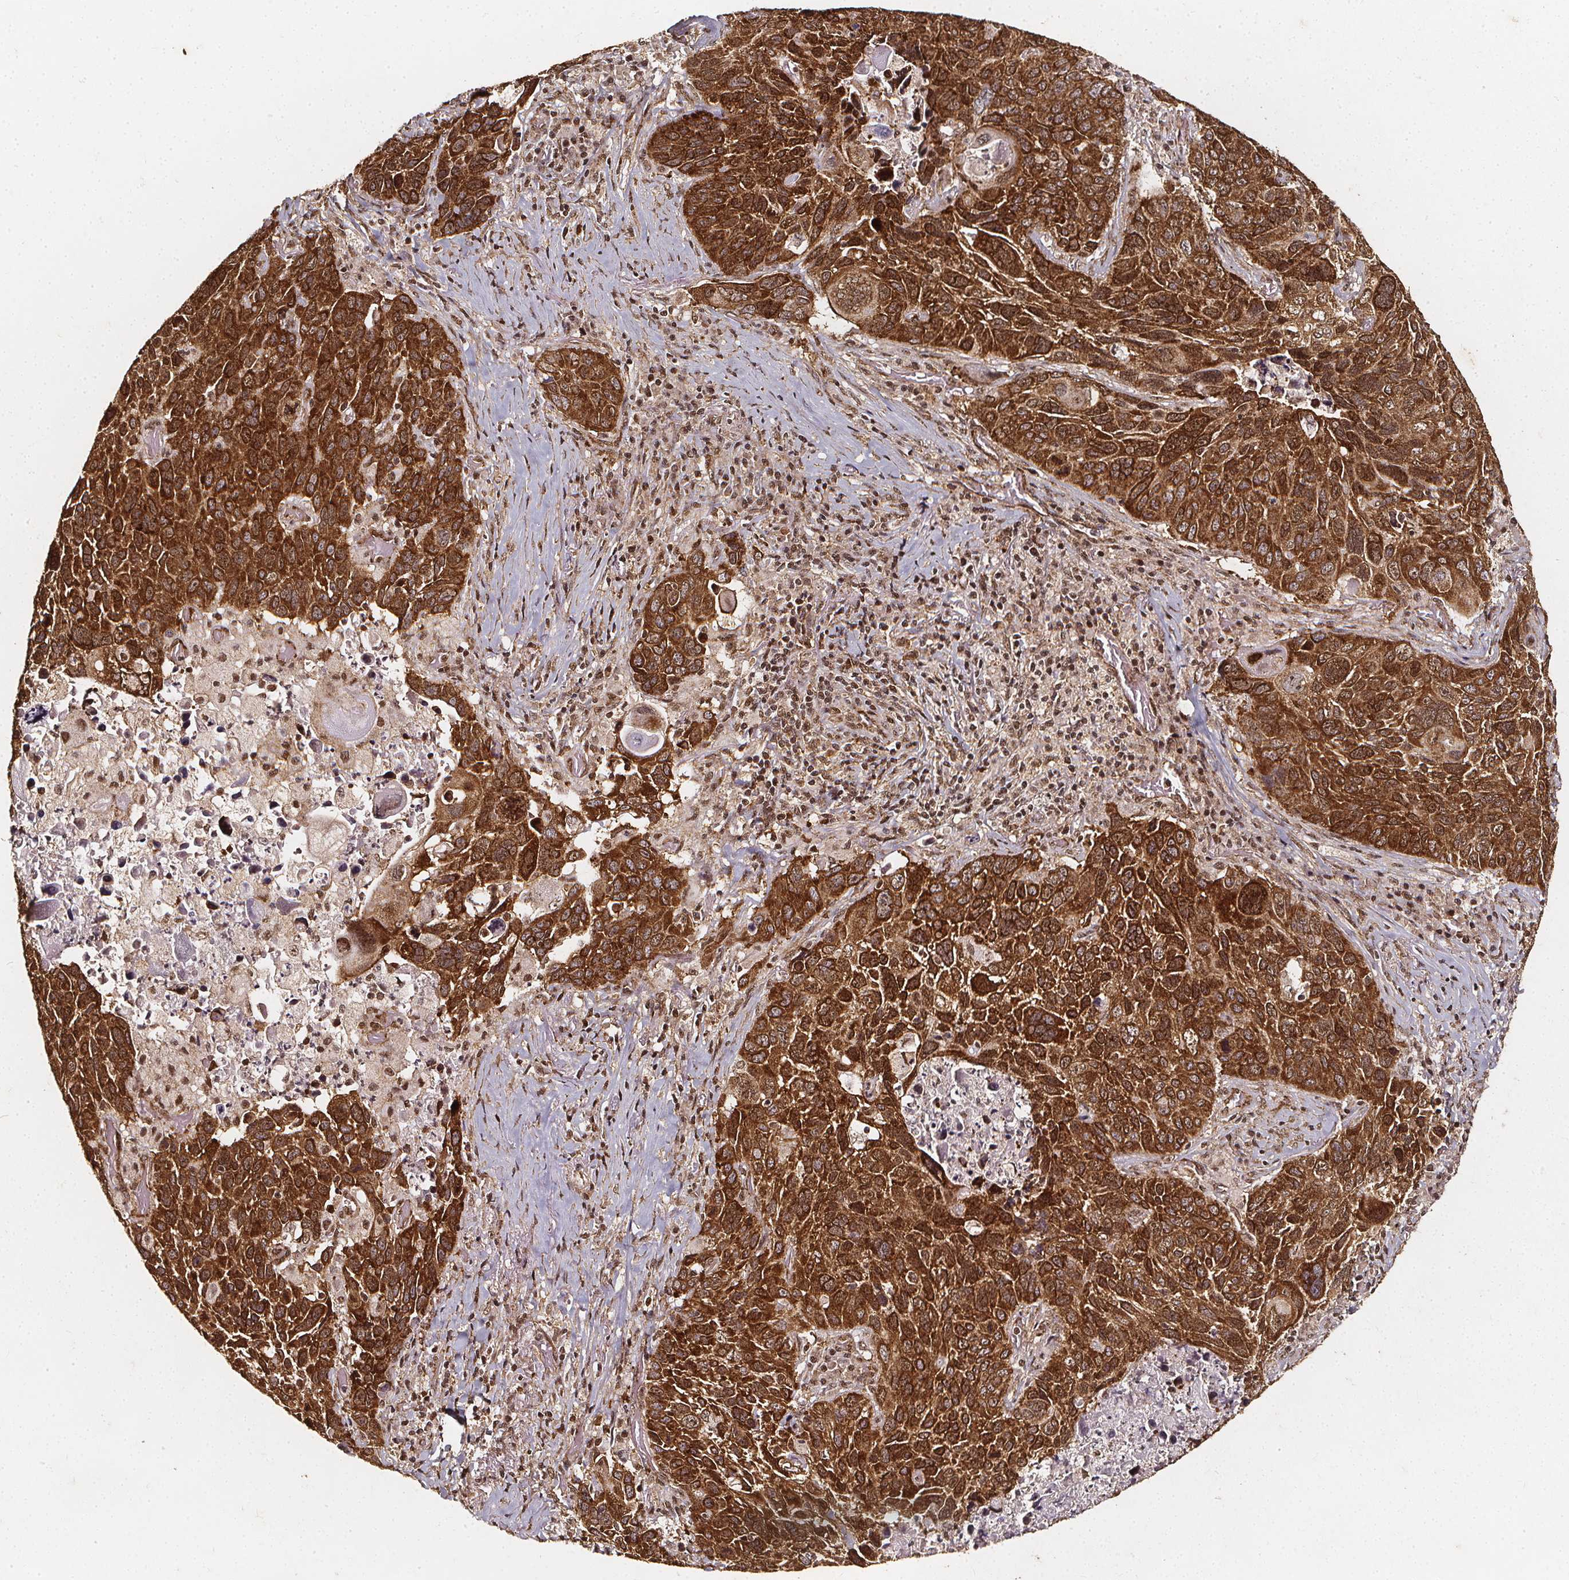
{"staining": {"intensity": "strong", "quantity": ">75%", "location": "cytoplasmic/membranous,nuclear"}, "tissue": "lung cancer", "cell_type": "Tumor cells", "image_type": "cancer", "snomed": [{"axis": "morphology", "description": "Squamous cell carcinoma, NOS"}, {"axis": "topography", "description": "Lung"}], "caption": "Brown immunohistochemical staining in human lung cancer shows strong cytoplasmic/membranous and nuclear expression in approximately >75% of tumor cells.", "gene": "SMN1", "patient": {"sex": "male", "age": 68}}